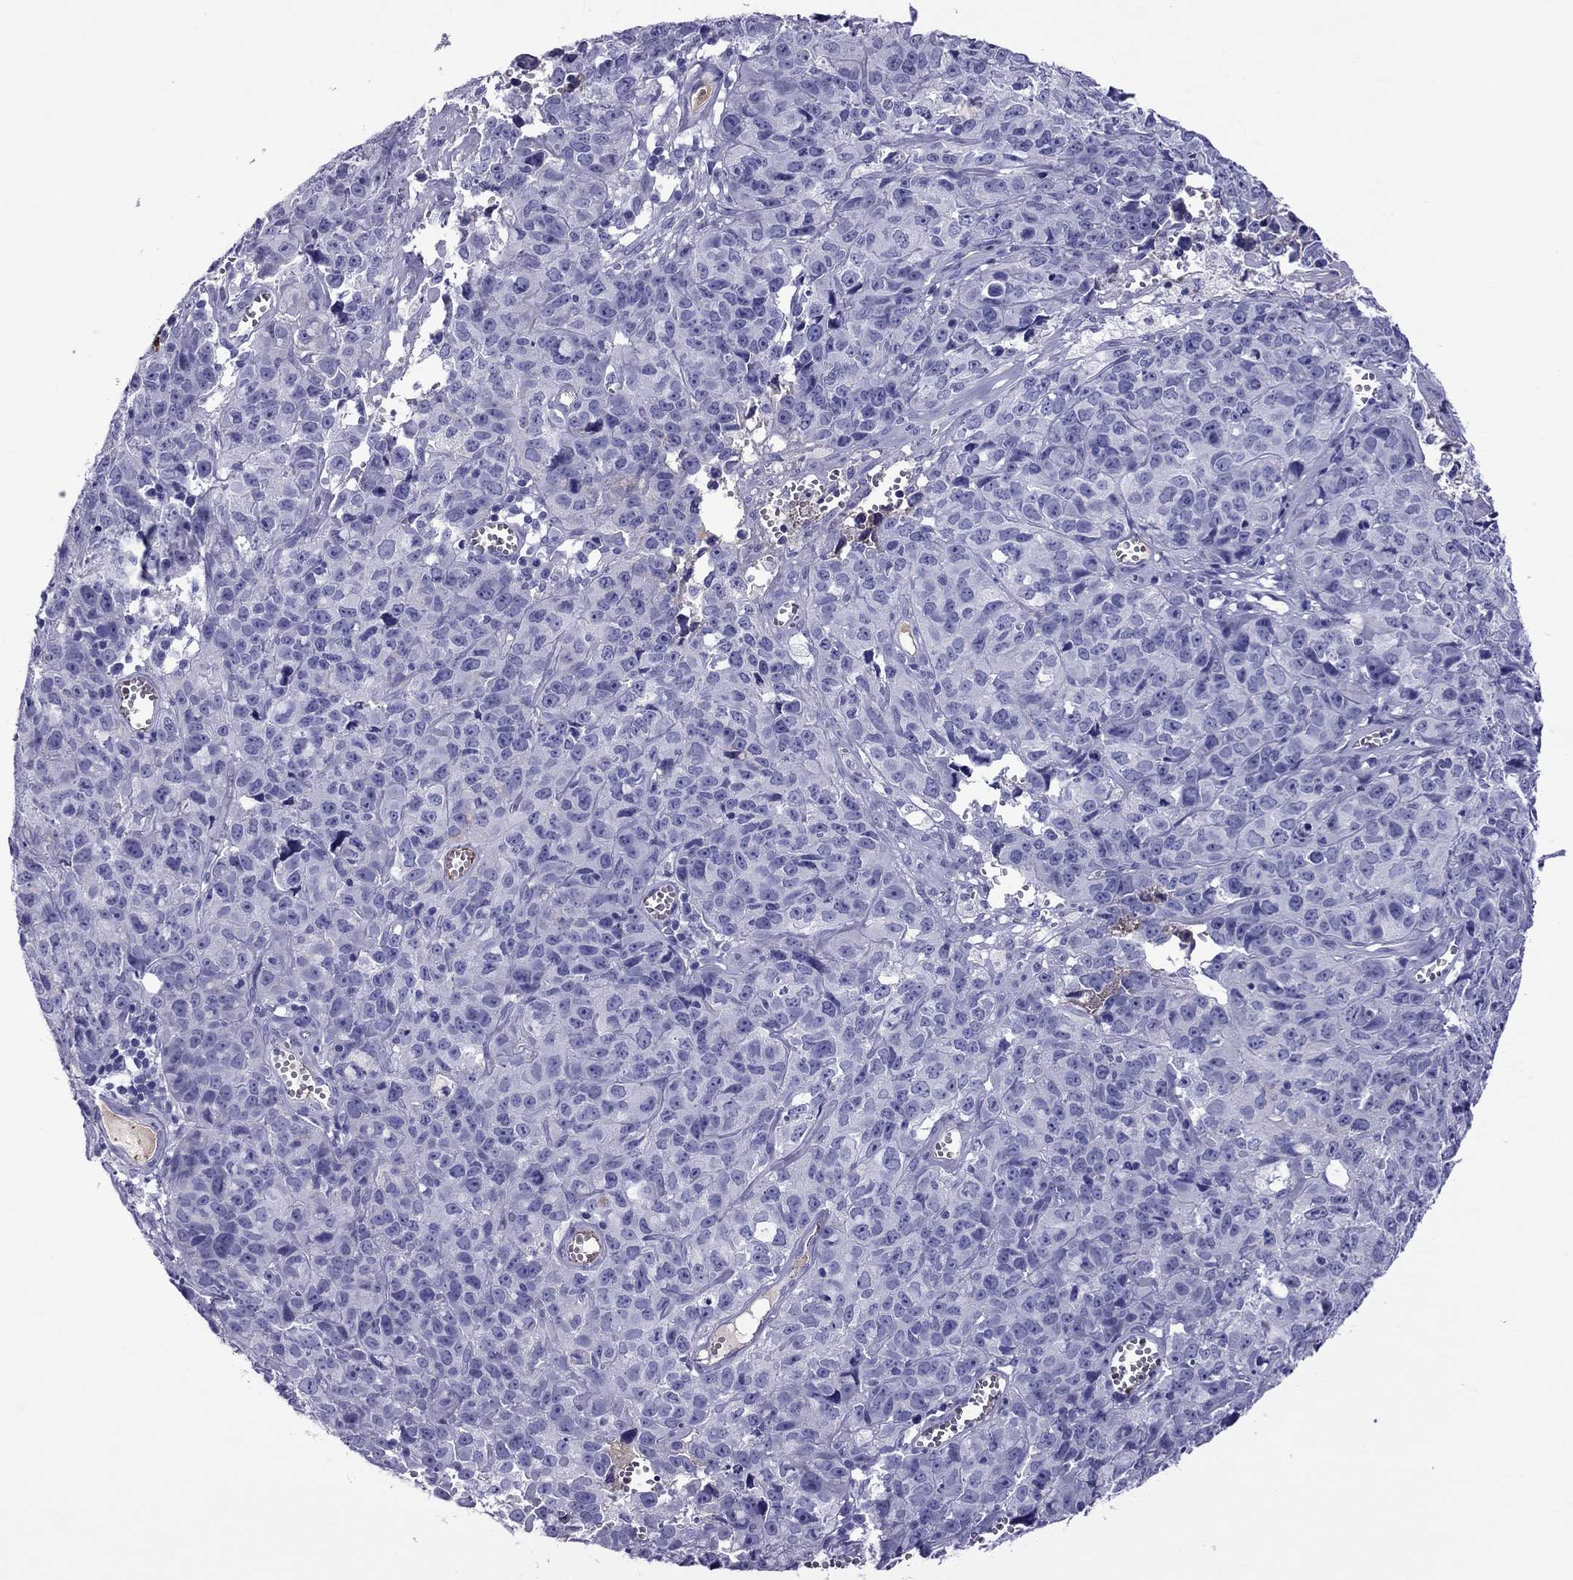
{"staining": {"intensity": "negative", "quantity": "none", "location": "none"}, "tissue": "cervical cancer", "cell_type": "Tumor cells", "image_type": "cancer", "snomed": [{"axis": "morphology", "description": "Squamous cell carcinoma, NOS"}, {"axis": "topography", "description": "Cervix"}], "caption": "Histopathology image shows no protein expression in tumor cells of squamous cell carcinoma (cervical) tissue.", "gene": "SCART1", "patient": {"sex": "female", "age": 28}}